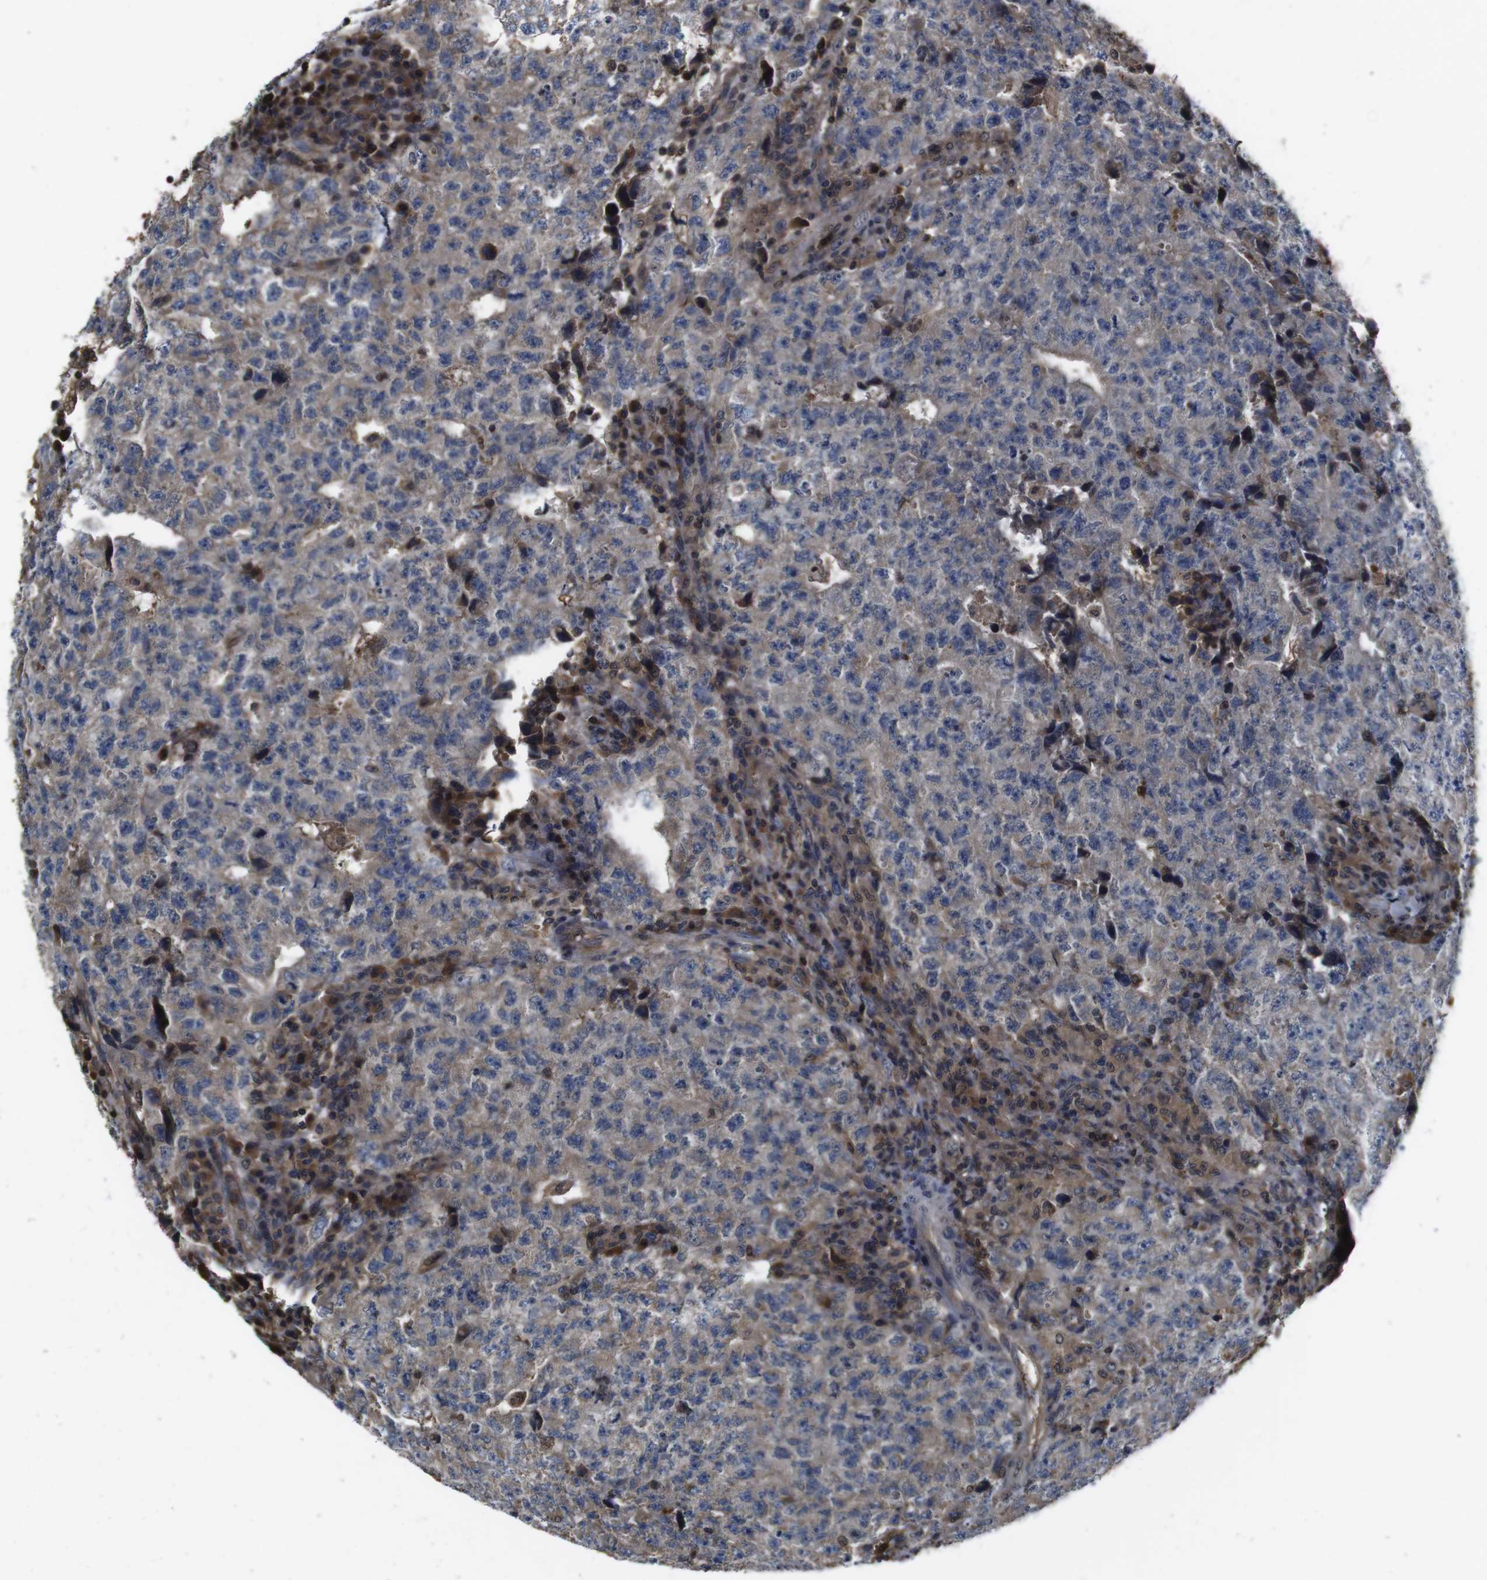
{"staining": {"intensity": "weak", "quantity": "25%-75%", "location": "cytoplasmic/membranous"}, "tissue": "testis cancer", "cell_type": "Tumor cells", "image_type": "cancer", "snomed": [{"axis": "morphology", "description": "Necrosis, NOS"}, {"axis": "morphology", "description": "Carcinoma, Embryonal, NOS"}, {"axis": "topography", "description": "Testis"}], "caption": "IHC (DAB (3,3'-diaminobenzidine)) staining of human testis embryonal carcinoma displays weak cytoplasmic/membranous protein positivity in approximately 25%-75% of tumor cells. The staining was performed using DAB to visualize the protein expression in brown, while the nuclei were stained in blue with hematoxylin (Magnification: 20x).", "gene": "CXCL11", "patient": {"sex": "male", "age": 19}}